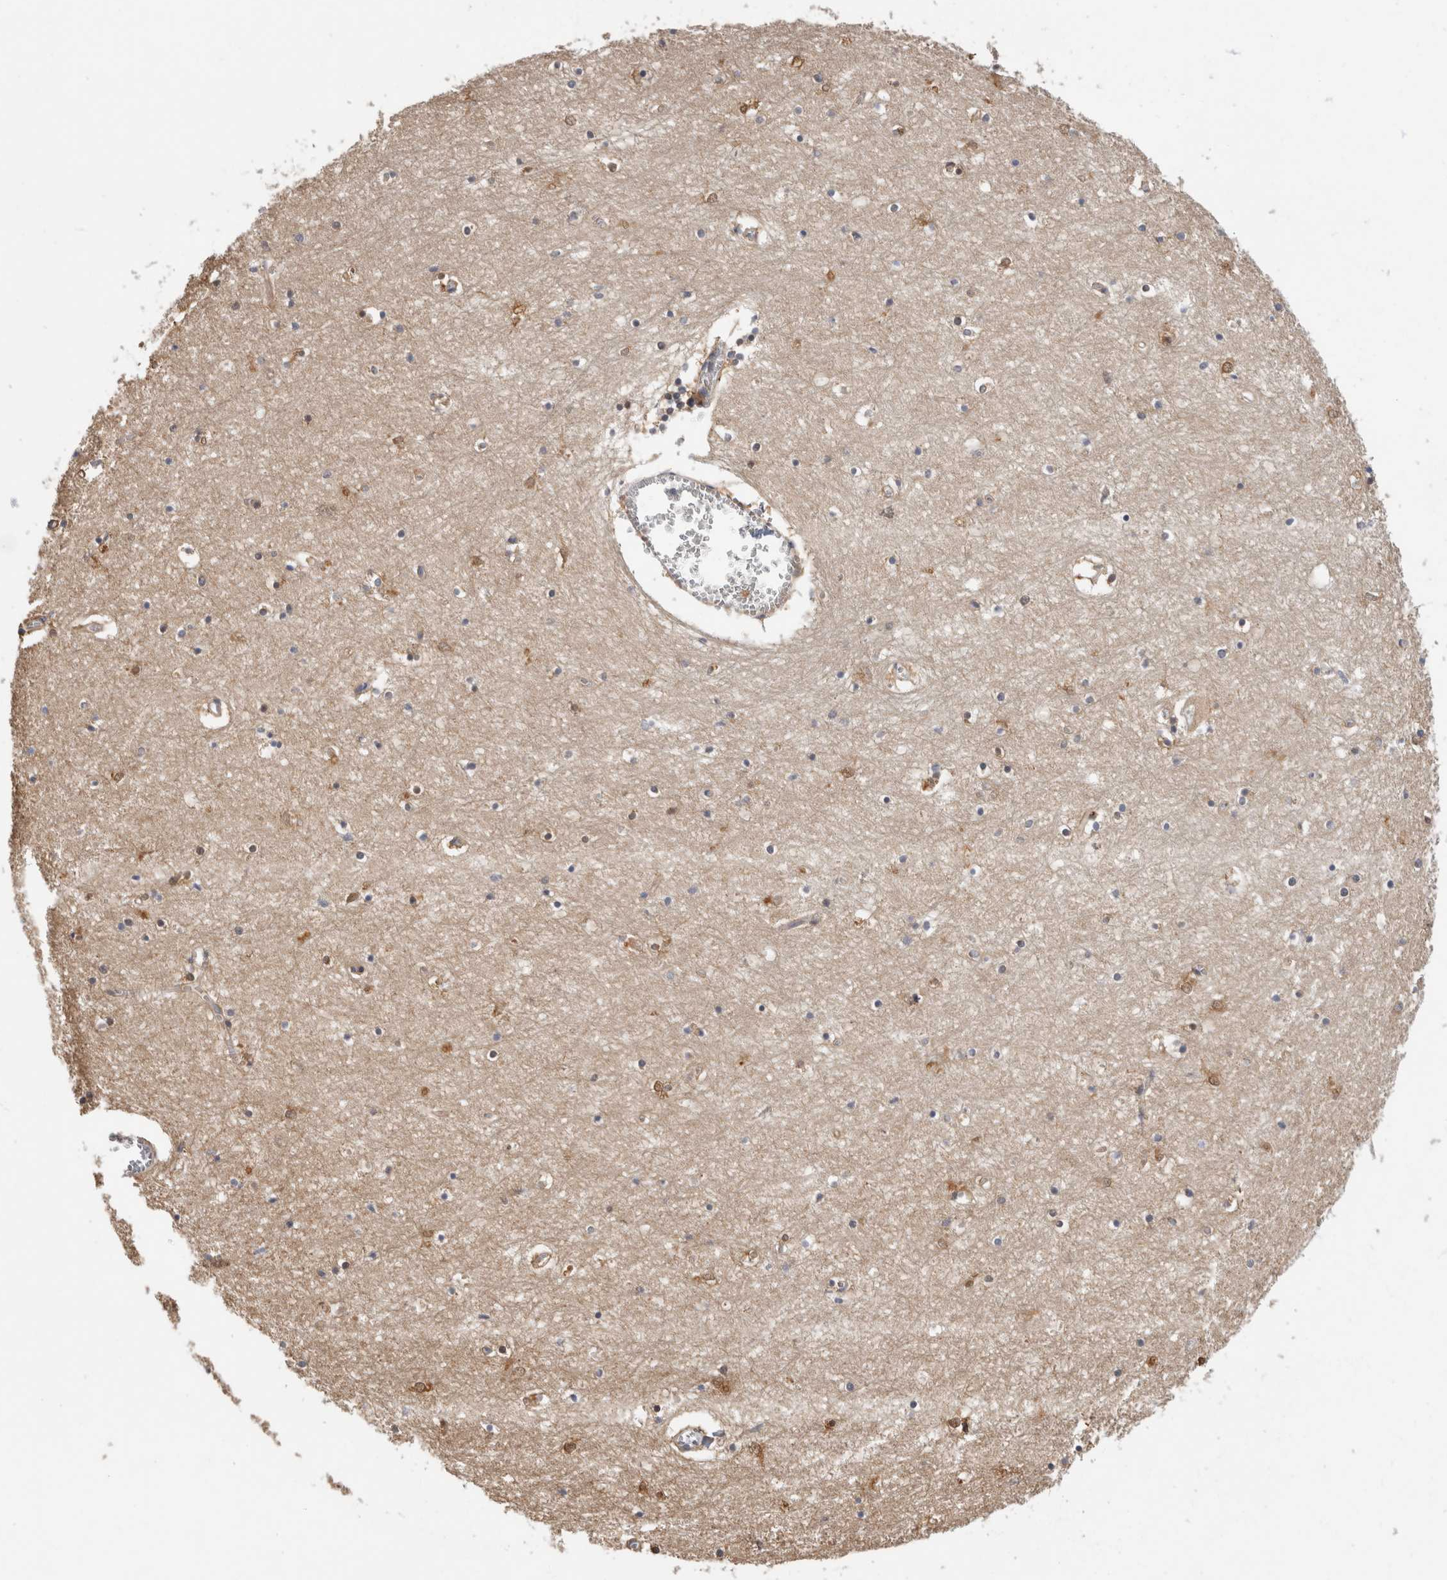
{"staining": {"intensity": "moderate", "quantity": "<25%", "location": "cytoplasmic/membranous,nuclear"}, "tissue": "hippocampus", "cell_type": "Glial cells", "image_type": "normal", "snomed": [{"axis": "morphology", "description": "Normal tissue, NOS"}, {"axis": "topography", "description": "Hippocampus"}], "caption": "Immunohistochemical staining of unremarkable human hippocampus demonstrates moderate cytoplasmic/membranous,nuclear protein expression in approximately <25% of glial cells. (brown staining indicates protein expression, while blue staining denotes nuclei).", "gene": "PGM1", "patient": {"sex": "male", "age": 70}}